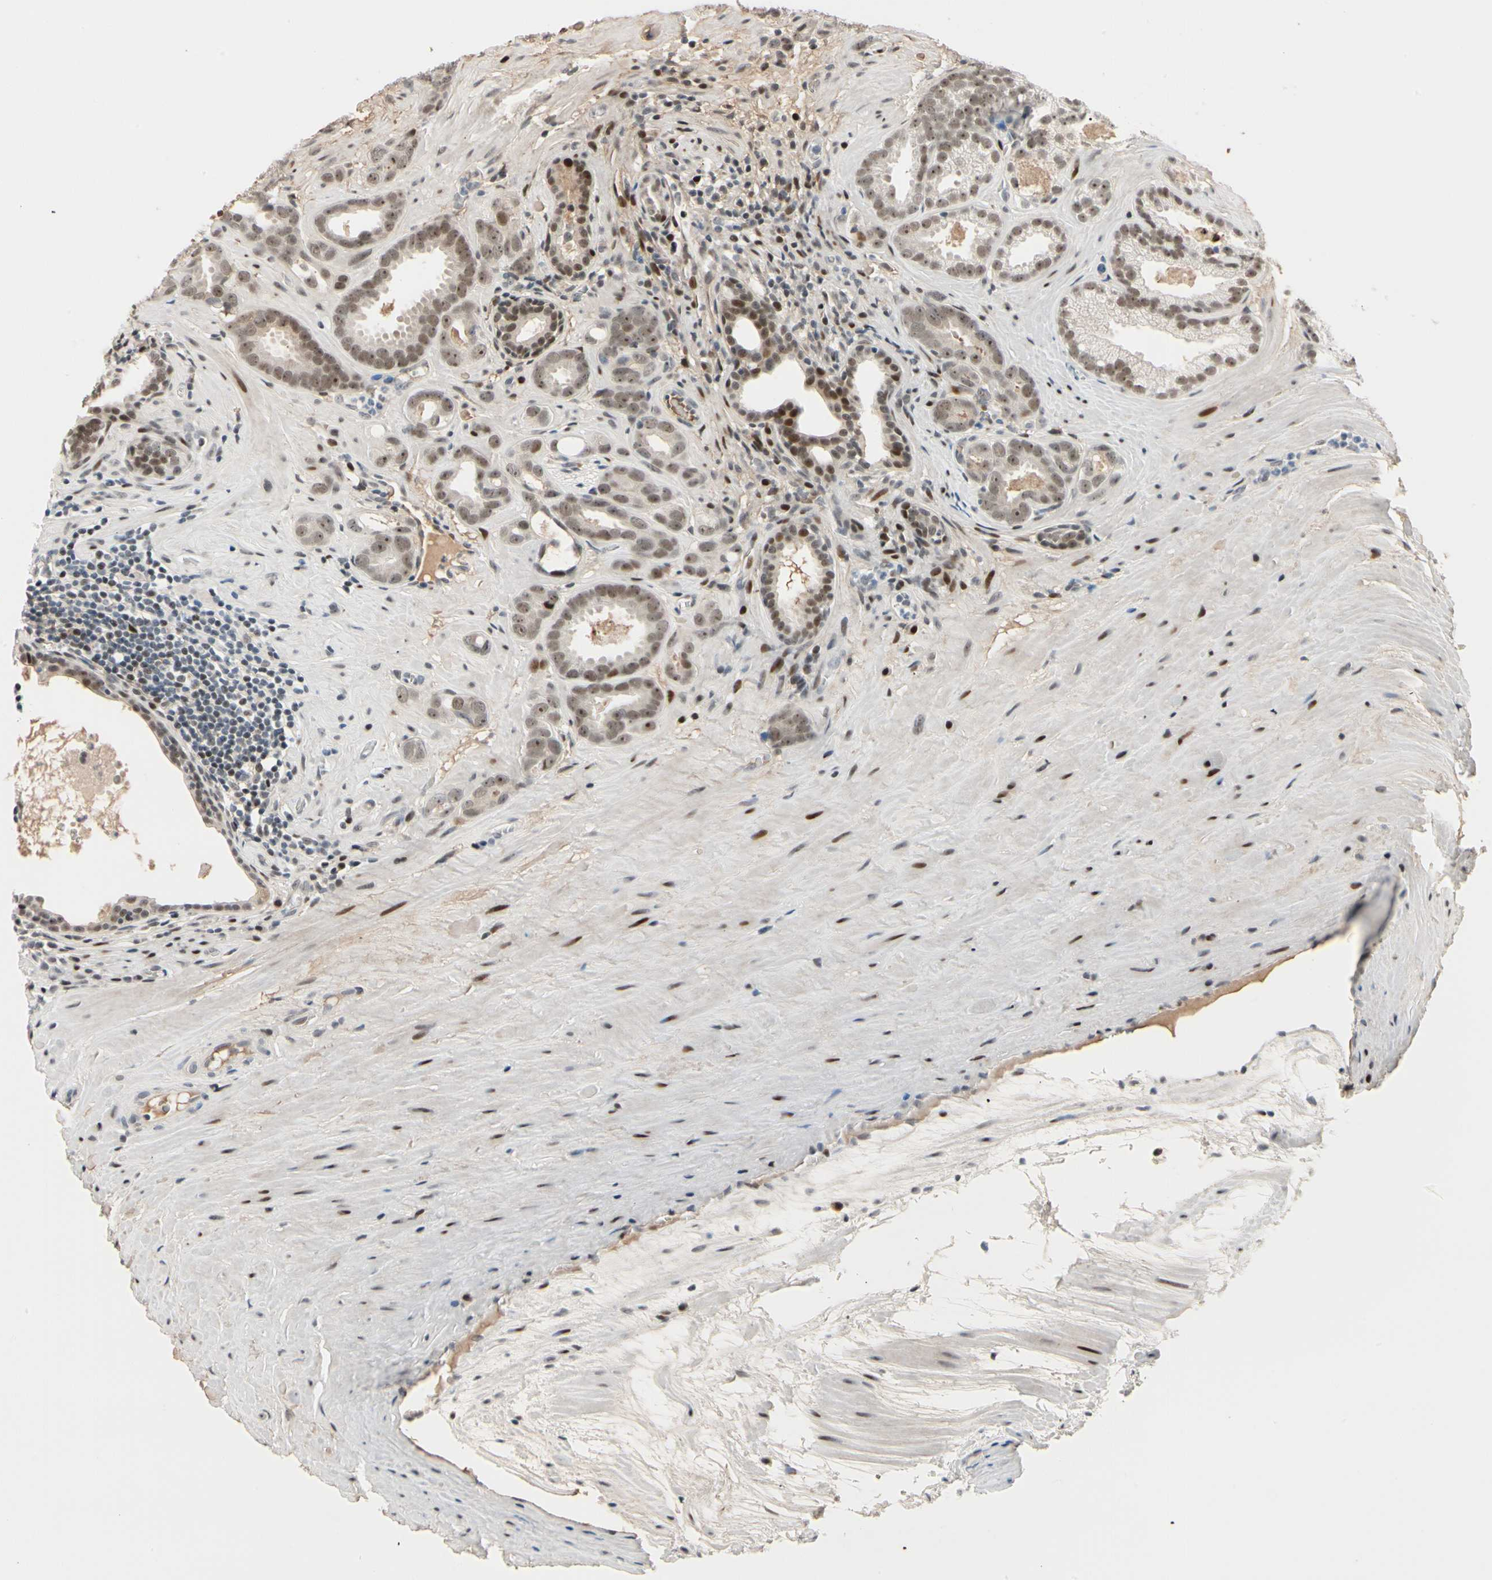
{"staining": {"intensity": "moderate", "quantity": "25%-75%", "location": "nuclear"}, "tissue": "prostate cancer", "cell_type": "Tumor cells", "image_type": "cancer", "snomed": [{"axis": "morphology", "description": "Adenocarcinoma, Low grade"}, {"axis": "topography", "description": "Prostate"}], "caption": "Moderate nuclear staining is appreciated in approximately 25%-75% of tumor cells in prostate cancer (low-grade adenocarcinoma). (Brightfield microscopy of DAB IHC at high magnification).", "gene": "FOXO3", "patient": {"sex": "male", "age": 57}}